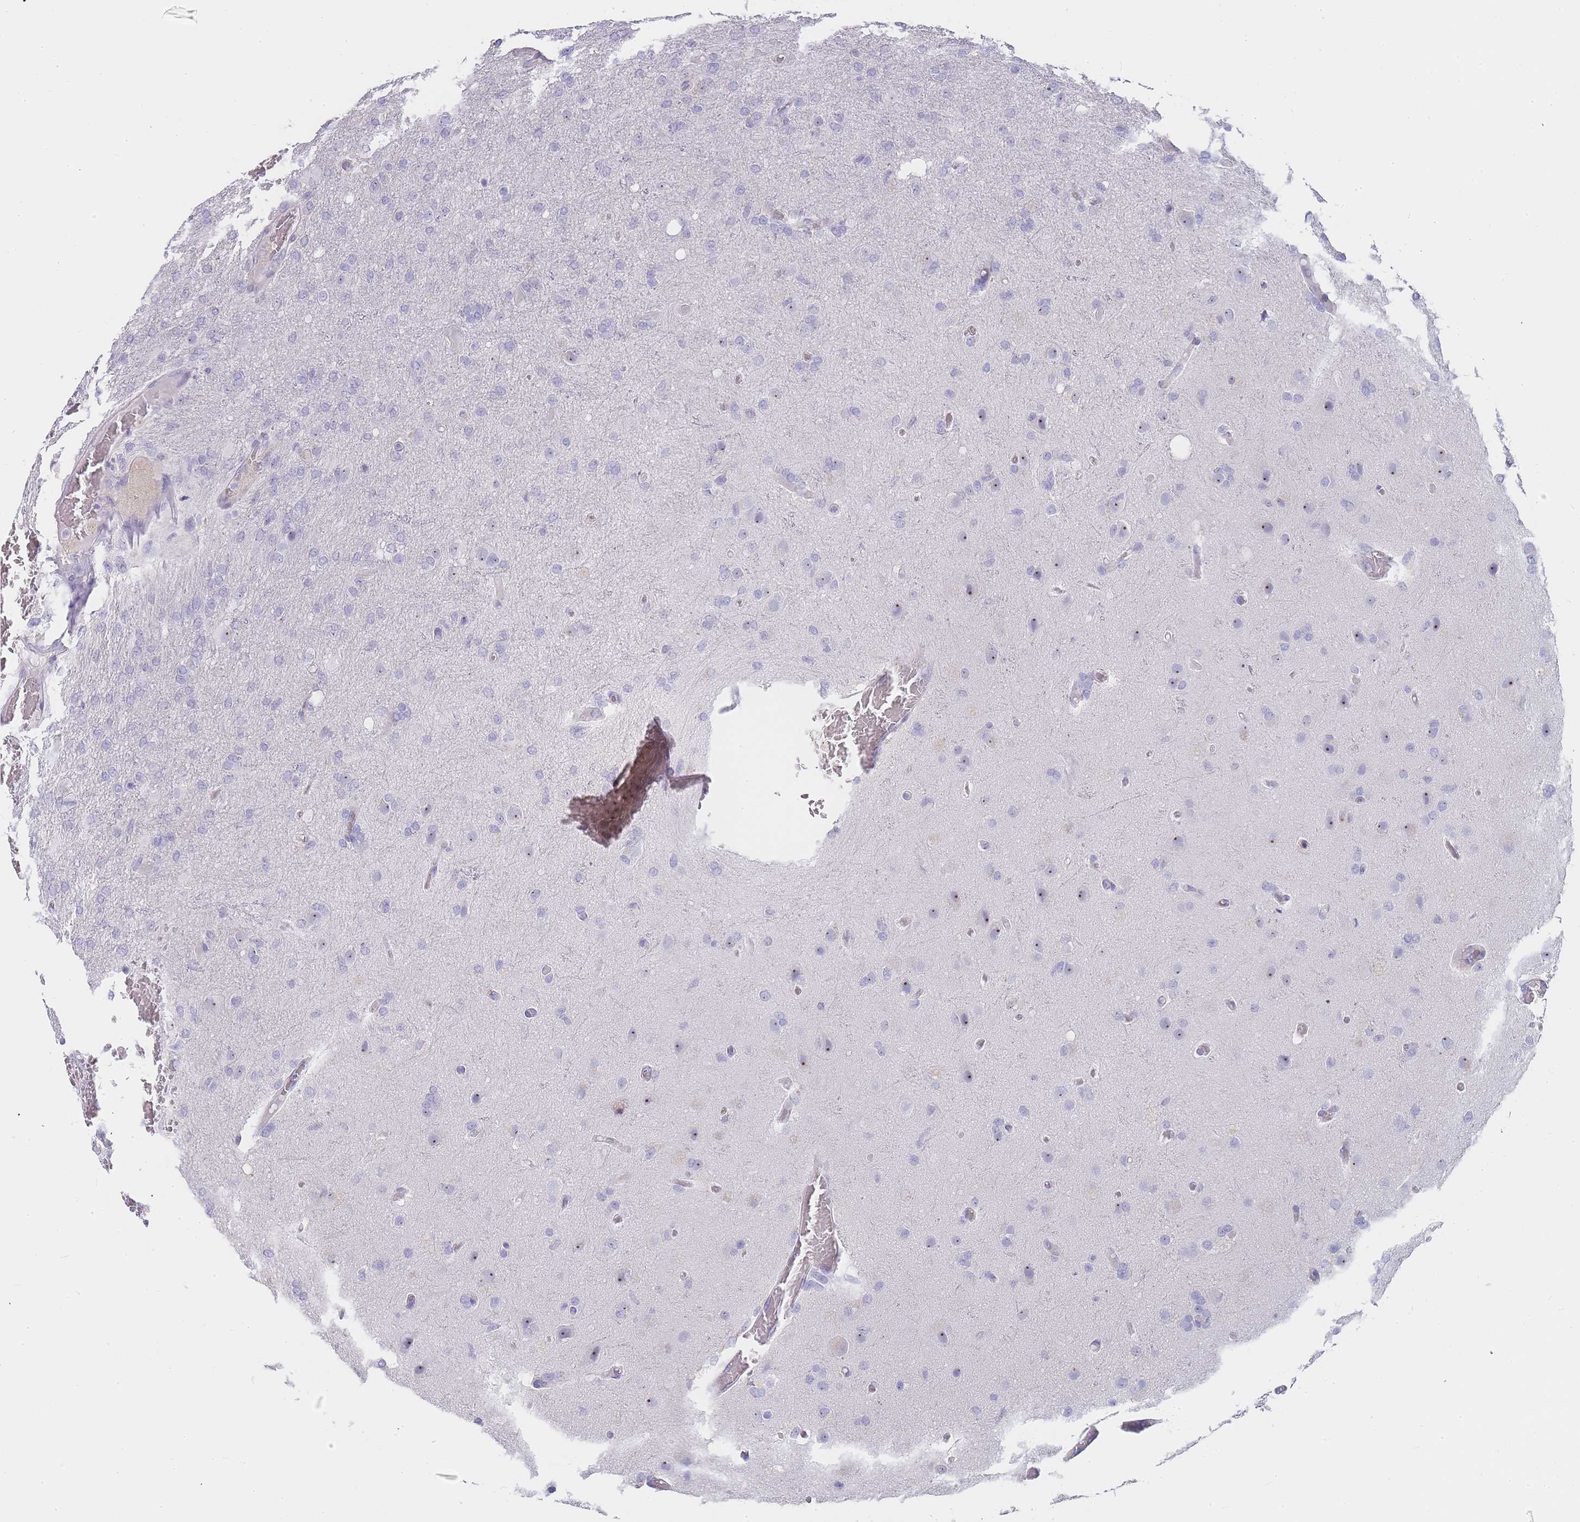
{"staining": {"intensity": "negative", "quantity": "none", "location": "none"}, "tissue": "glioma", "cell_type": "Tumor cells", "image_type": "cancer", "snomed": [{"axis": "morphology", "description": "Glioma, malignant, High grade"}, {"axis": "topography", "description": "Brain"}], "caption": "High magnification brightfield microscopy of glioma stained with DAB (brown) and counterstained with hematoxylin (blue): tumor cells show no significant staining.", "gene": "NOP14", "patient": {"sex": "female", "age": 74}}